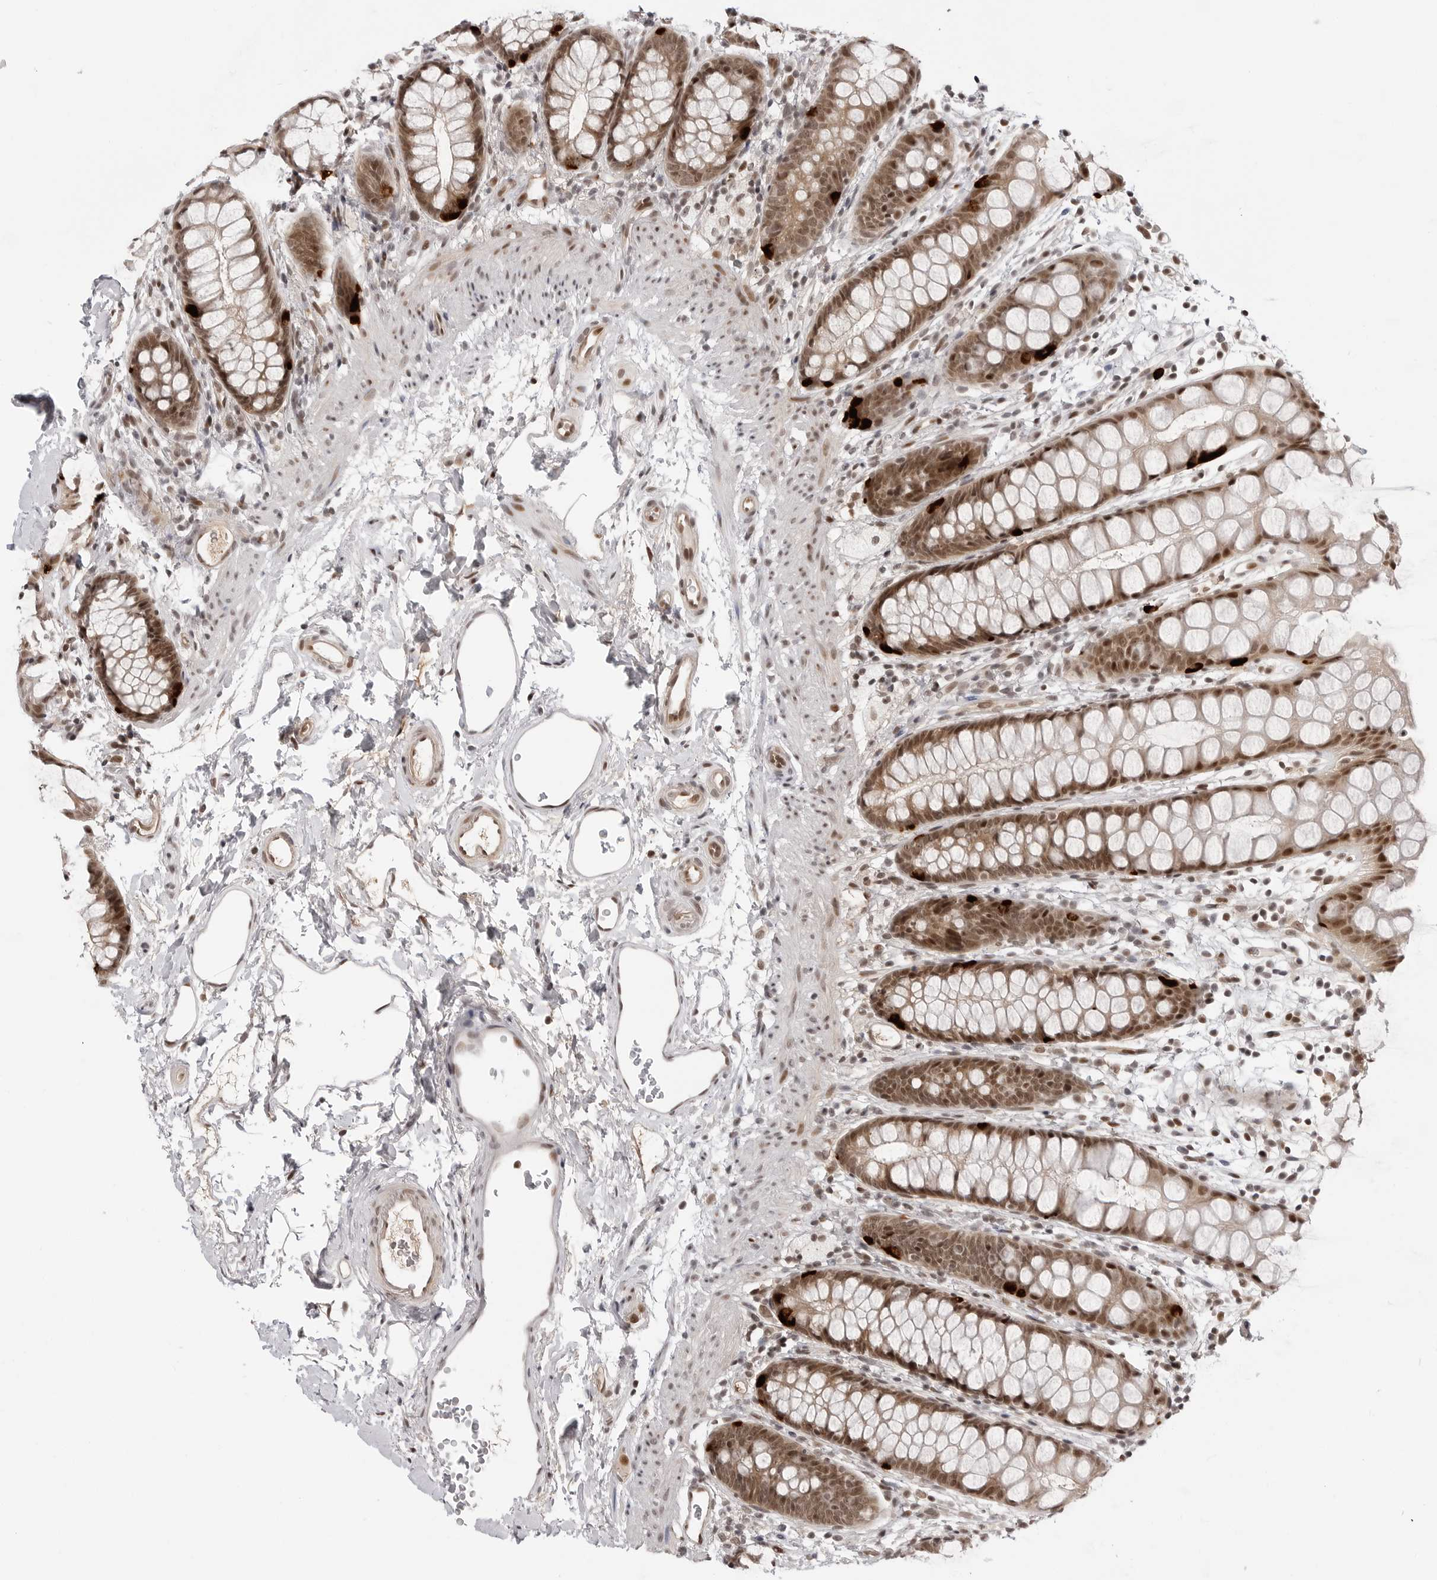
{"staining": {"intensity": "strong", "quantity": "25%-75%", "location": "cytoplasmic/membranous,nuclear"}, "tissue": "rectum", "cell_type": "Glandular cells", "image_type": "normal", "snomed": [{"axis": "morphology", "description": "Normal tissue, NOS"}, {"axis": "topography", "description": "Rectum"}], "caption": "Strong cytoplasmic/membranous,nuclear positivity for a protein is seen in approximately 25%-75% of glandular cells of benign rectum using immunohistochemistry (IHC).", "gene": "C8orf33", "patient": {"sex": "female", "age": 65}}